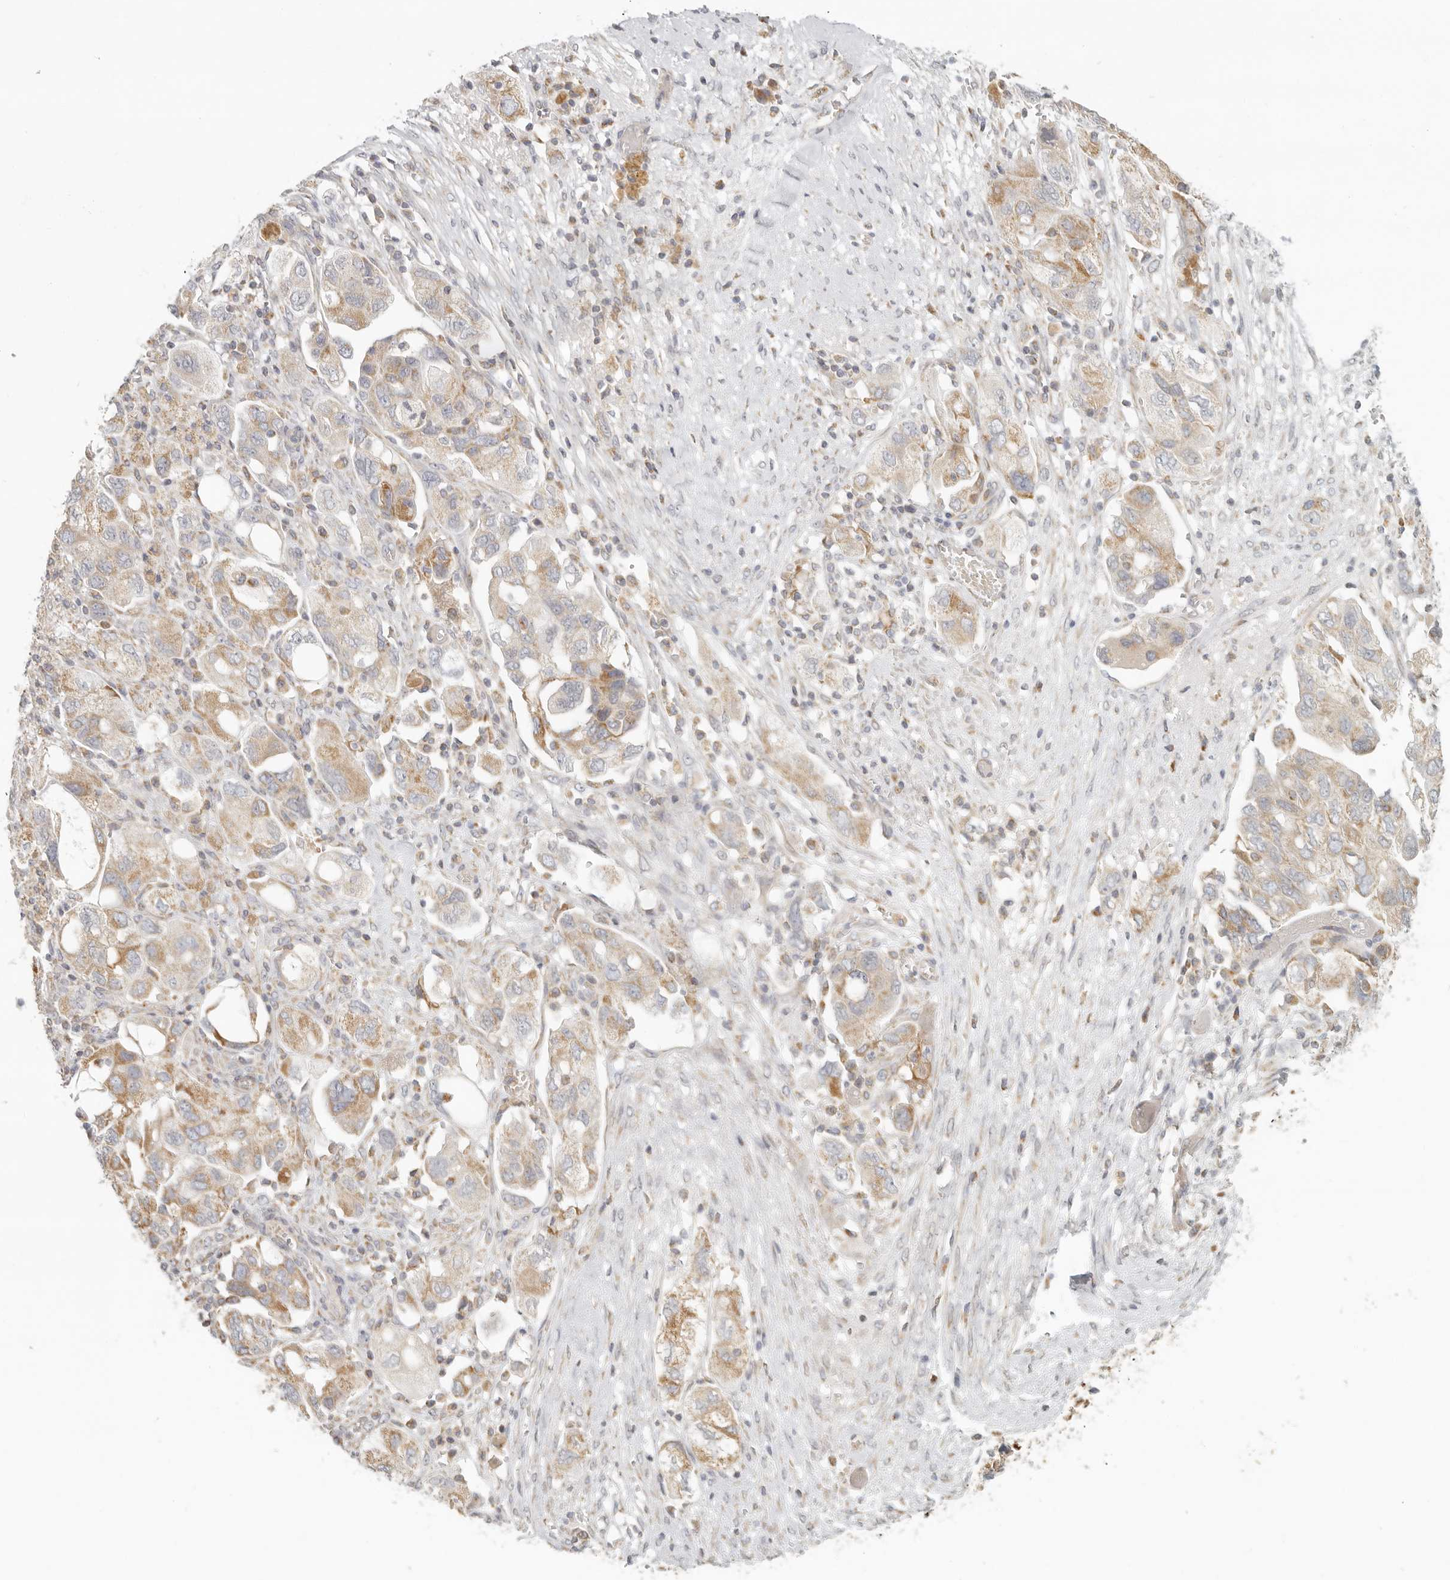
{"staining": {"intensity": "moderate", "quantity": ">75%", "location": "cytoplasmic/membranous"}, "tissue": "ovarian cancer", "cell_type": "Tumor cells", "image_type": "cancer", "snomed": [{"axis": "morphology", "description": "Carcinoma, NOS"}, {"axis": "morphology", "description": "Cystadenocarcinoma, serous, NOS"}, {"axis": "topography", "description": "Ovary"}], "caption": "Ovarian carcinoma stained with a protein marker displays moderate staining in tumor cells.", "gene": "KDF1", "patient": {"sex": "female", "age": 69}}